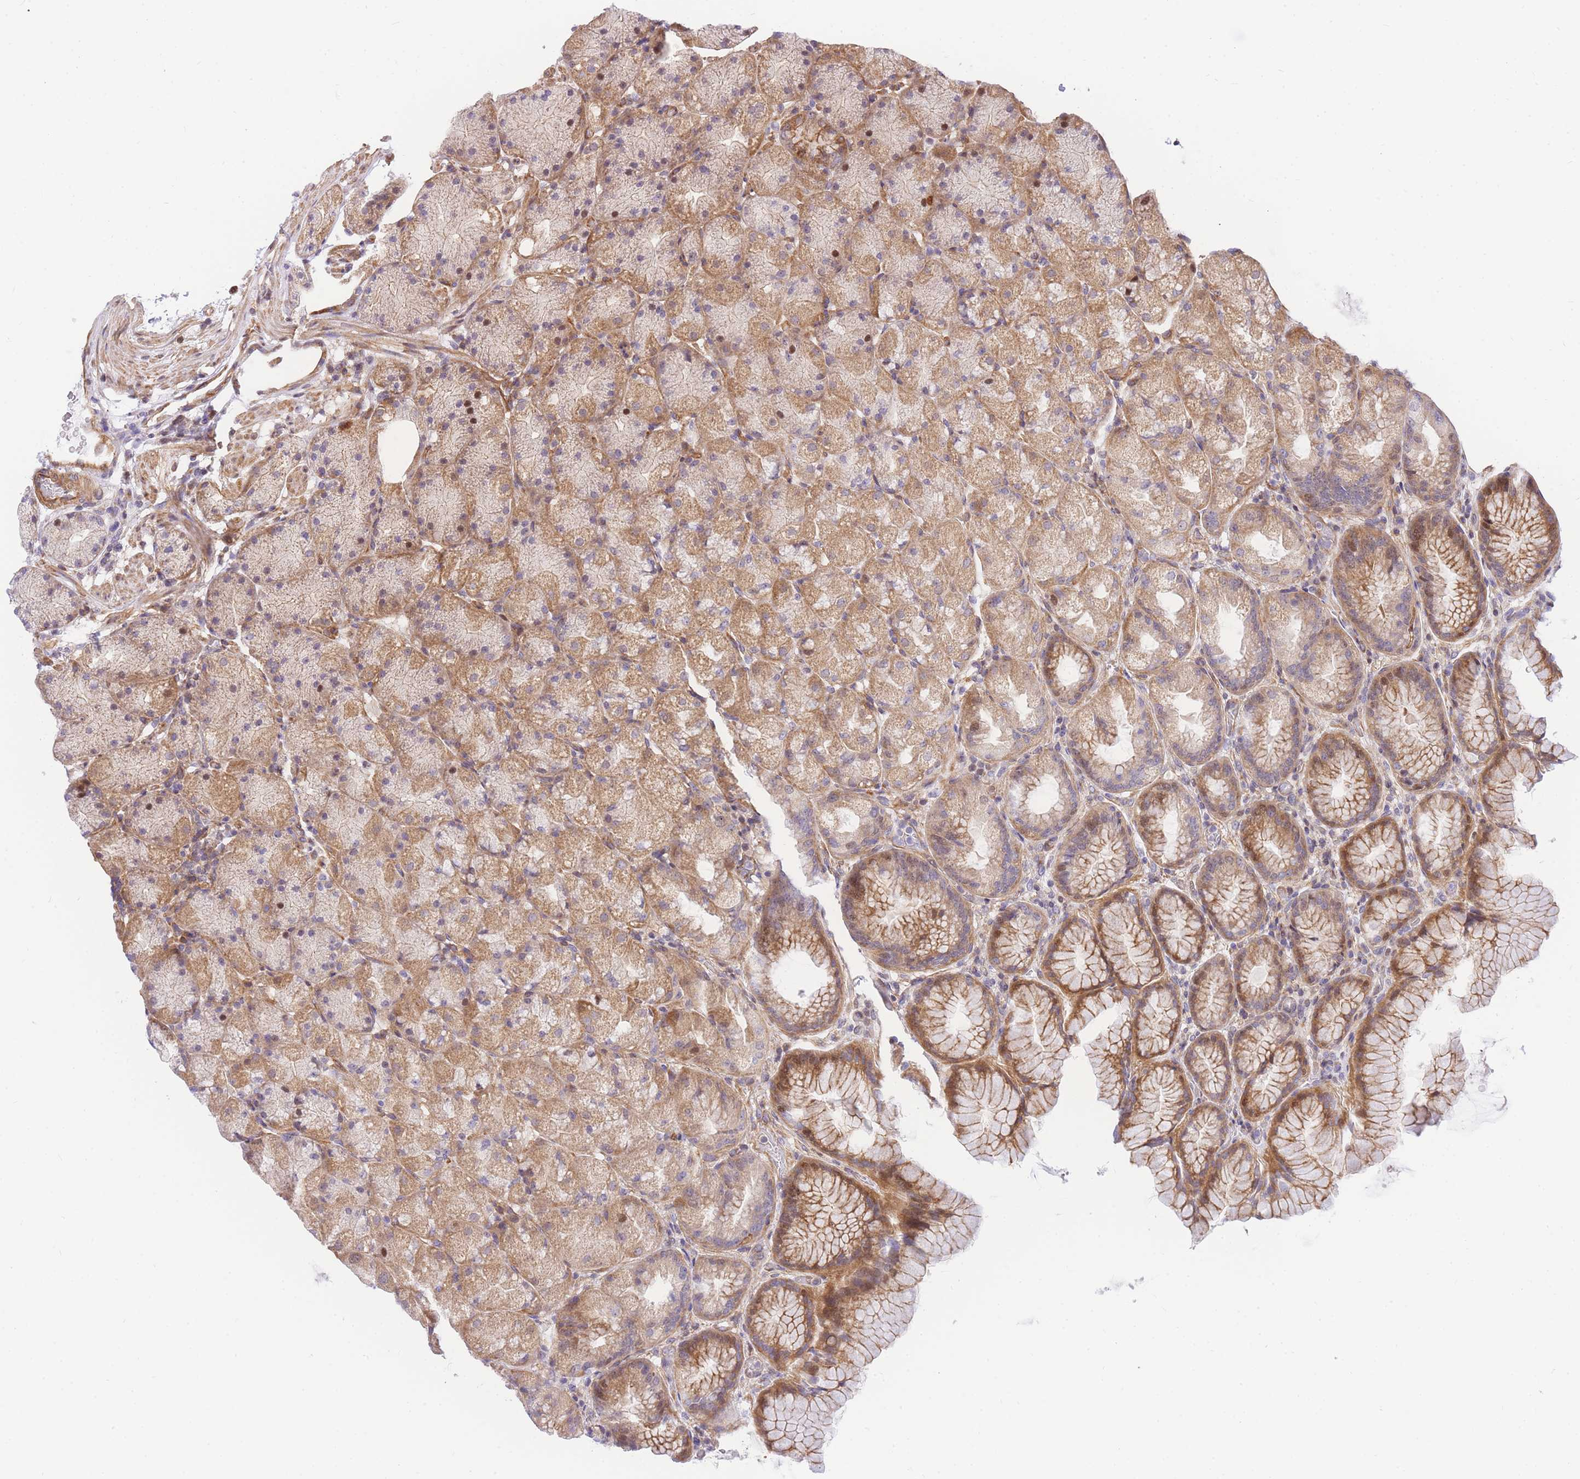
{"staining": {"intensity": "moderate", "quantity": ">75%", "location": "cytoplasmic/membranous,nuclear"}, "tissue": "stomach", "cell_type": "Glandular cells", "image_type": "normal", "snomed": [{"axis": "morphology", "description": "Normal tissue, NOS"}, {"axis": "topography", "description": "Stomach, upper"}, {"axis": "topography", "description": "Stomach"}], "caption": "IHC photomicrograph of normal stomach stained for a protein (brown), which displays medium levels of moderate cytoplasmic/membranous,nuclear expression in approximately >75% of glandular cells.", "gene": "S100PBP", "patient": {"sex": "male", "age": 48}}